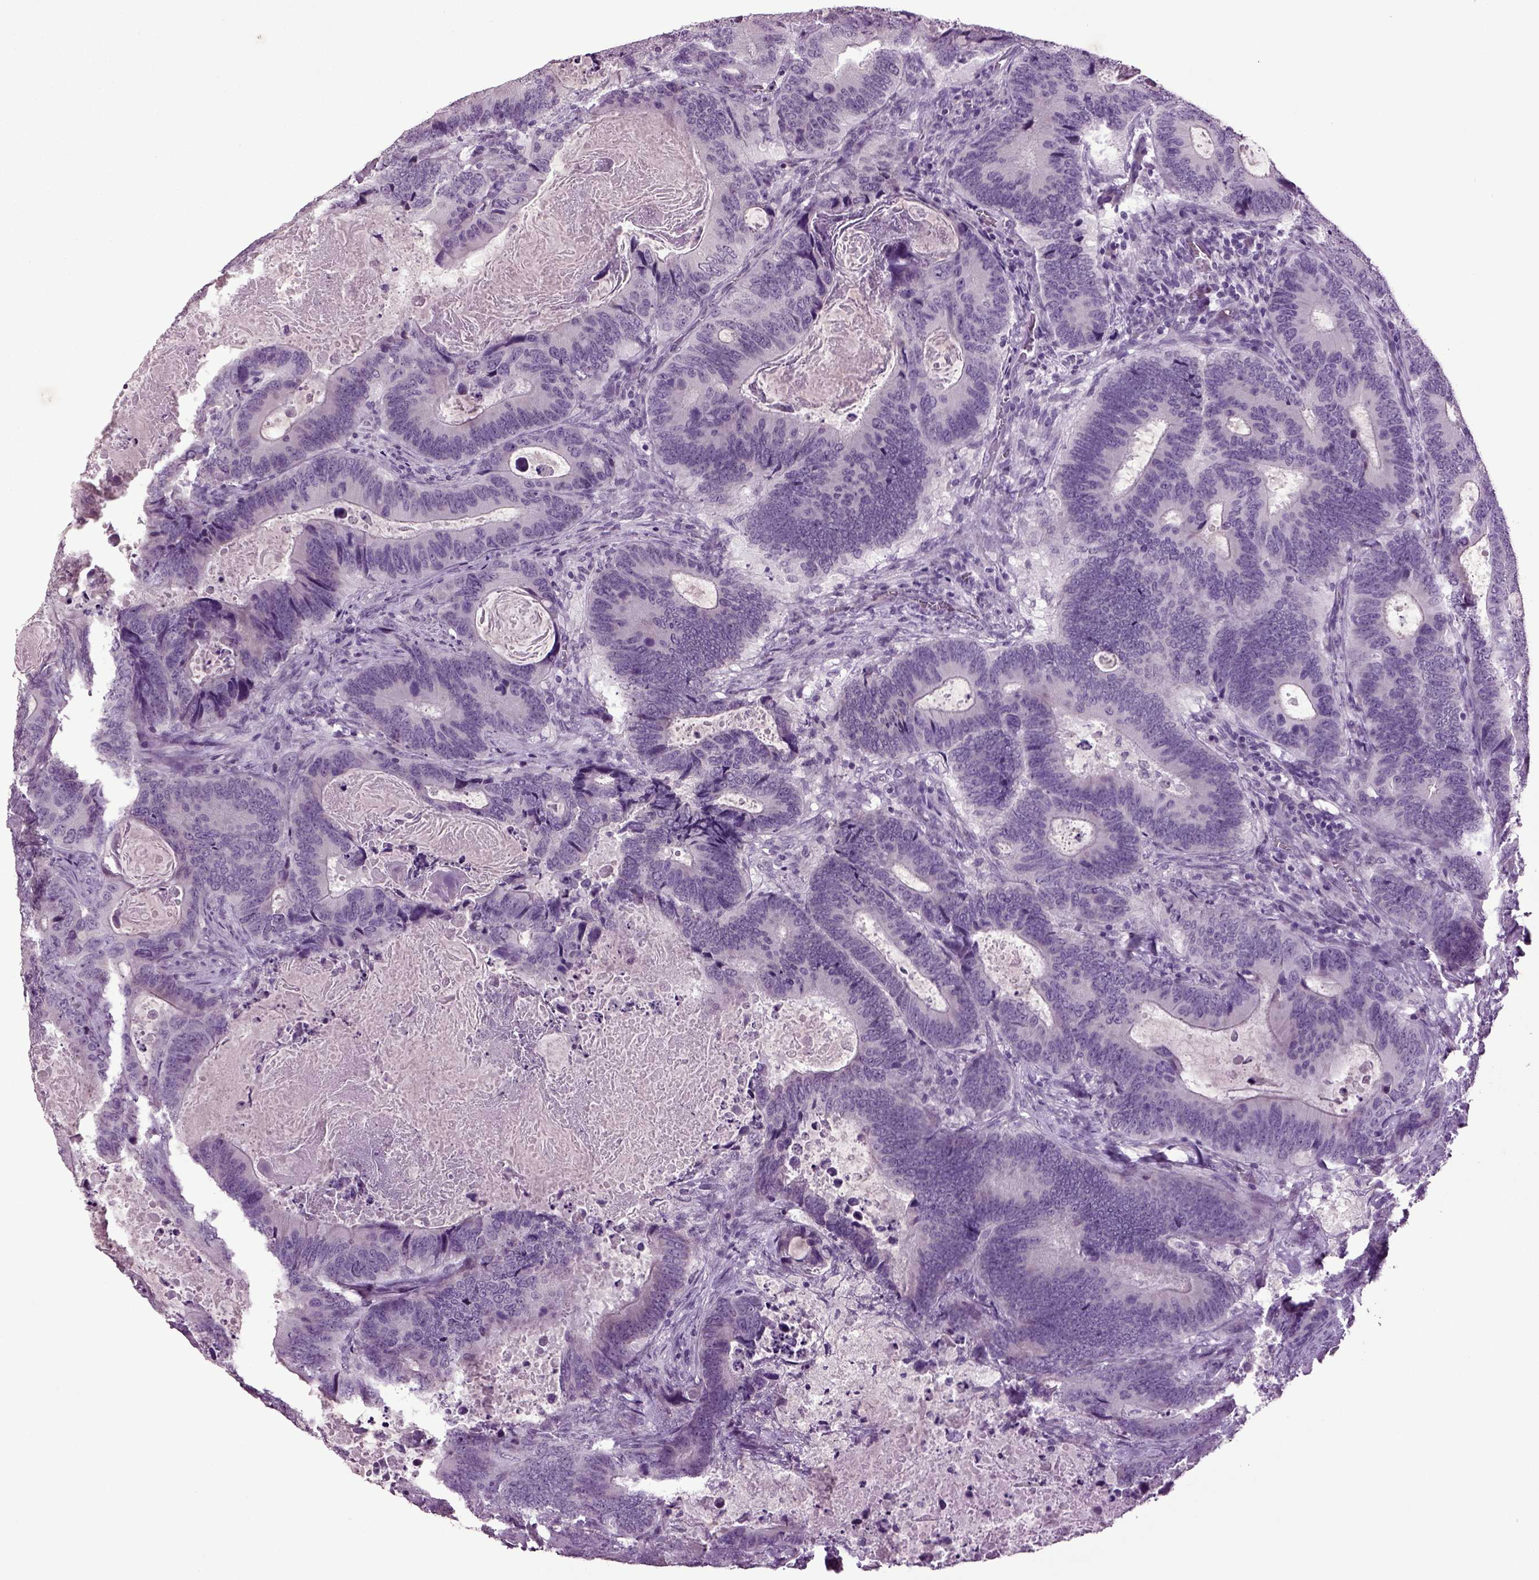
{"staining": {"intensity": "negative", "quantity": "none", "location": "none"}, "tissue": "colorectal cancer", "cell_type": "Tumor cells", "image_type": "cancer", "snomed": [{"axis": "morphology", "description": "Adenocarcinoma, NOS"}, {"axis": "topography", "description": "Colon"}], "caption": "The micrograph reveals no staining of tumor cells in colorectal cancer.", "gene": "SLC17A6", "patient": {"sex": "female", "age": 82}}